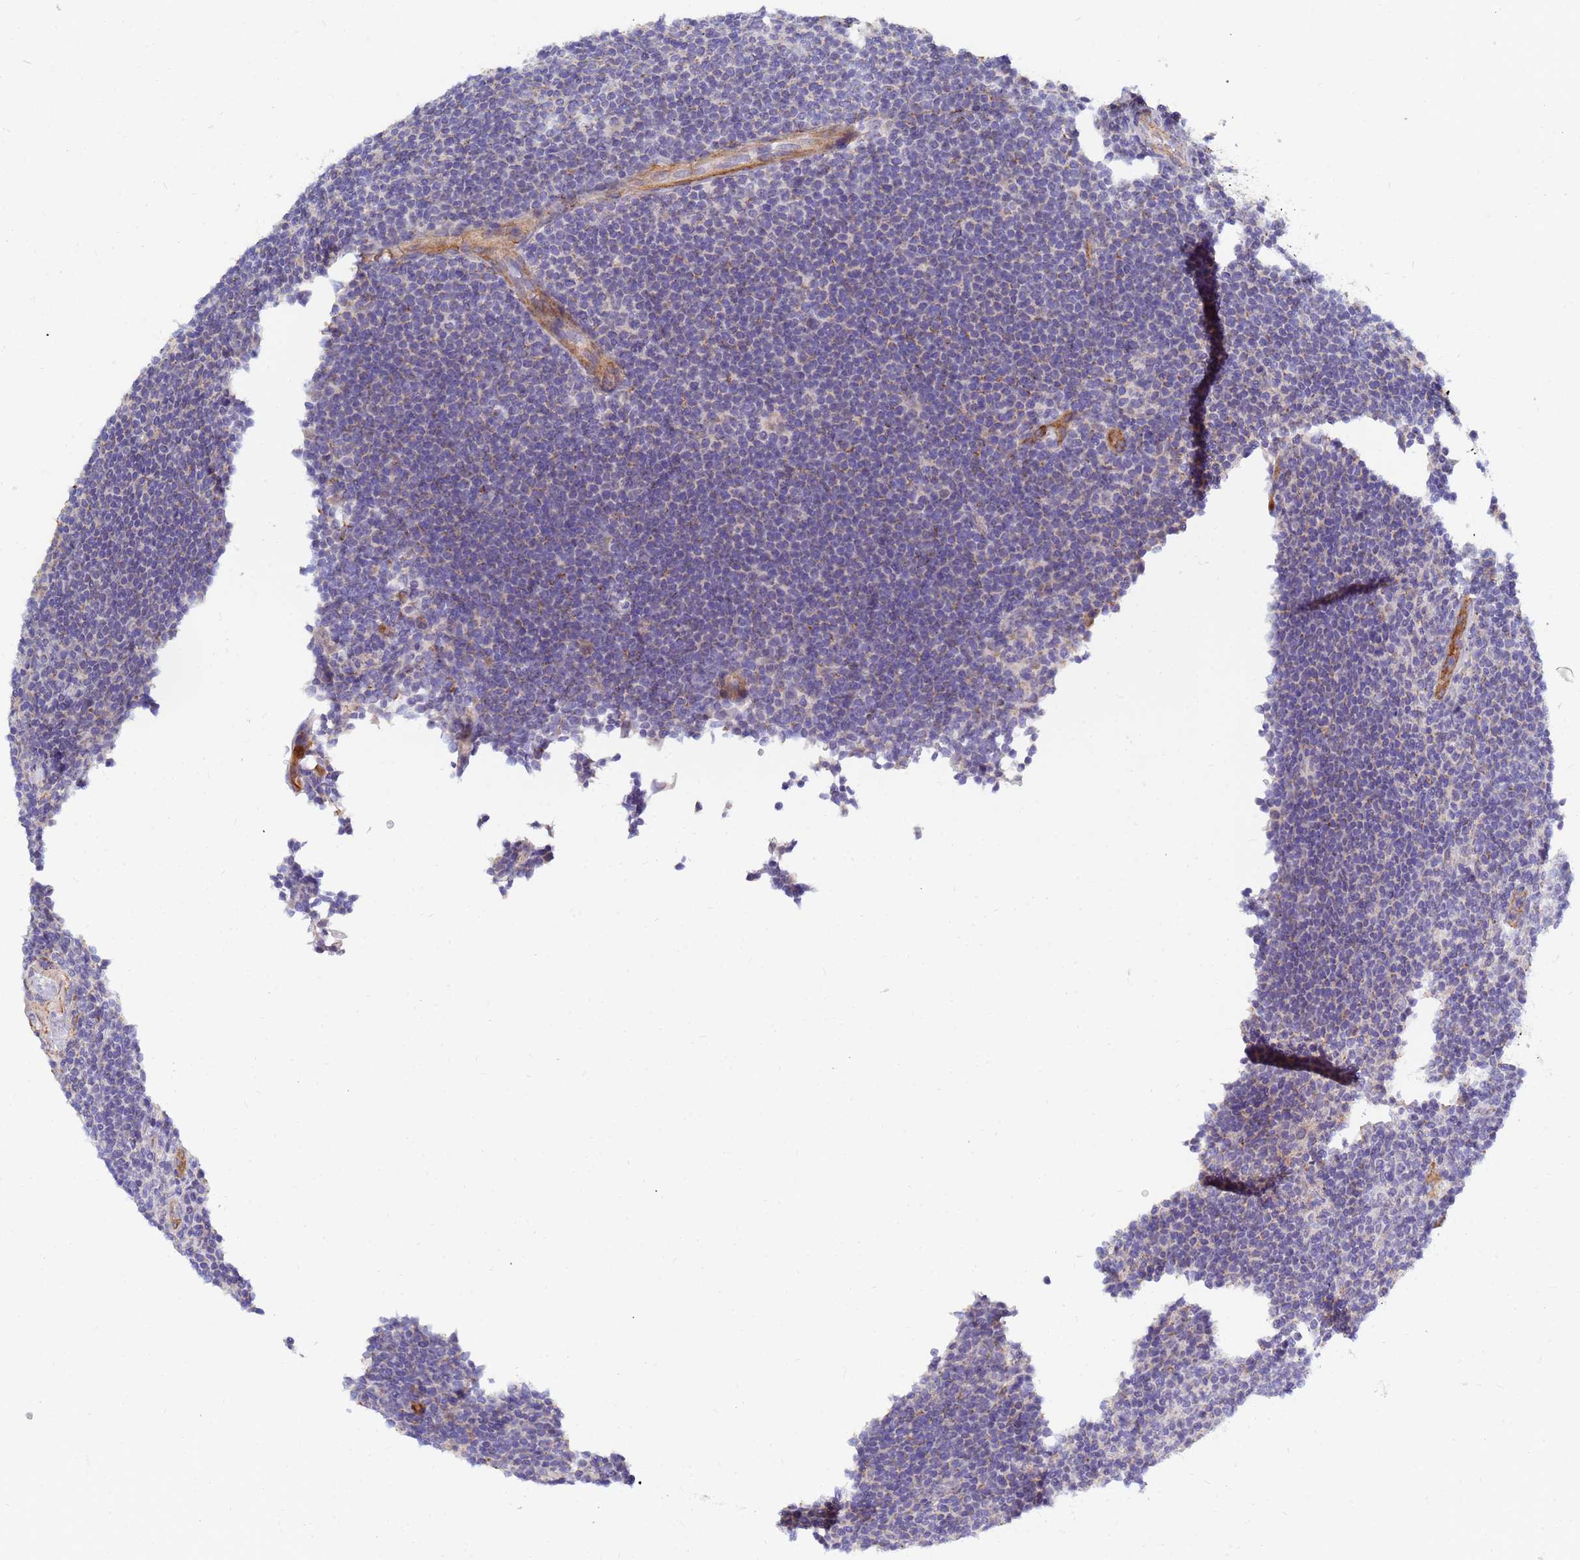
{"staining": {"intensity": "negative", "quantity": "none", "location": "none"}, "tissue": "lymphoma", "cell_type": "Tumor cells", "image_type": "cancer", "snomed": [{"axis": "morphology", "description": "Hodgkin's disease, NOS"}, {"axis": "topography", "description": "Lymph node"}], "caption": "IHC micrograph of human lymphoma stained for a protein (brown), which exhibits no staining in tumor cells.", "gene": "SDR39U1", "patient": {"sex": "female", "age": 57}}